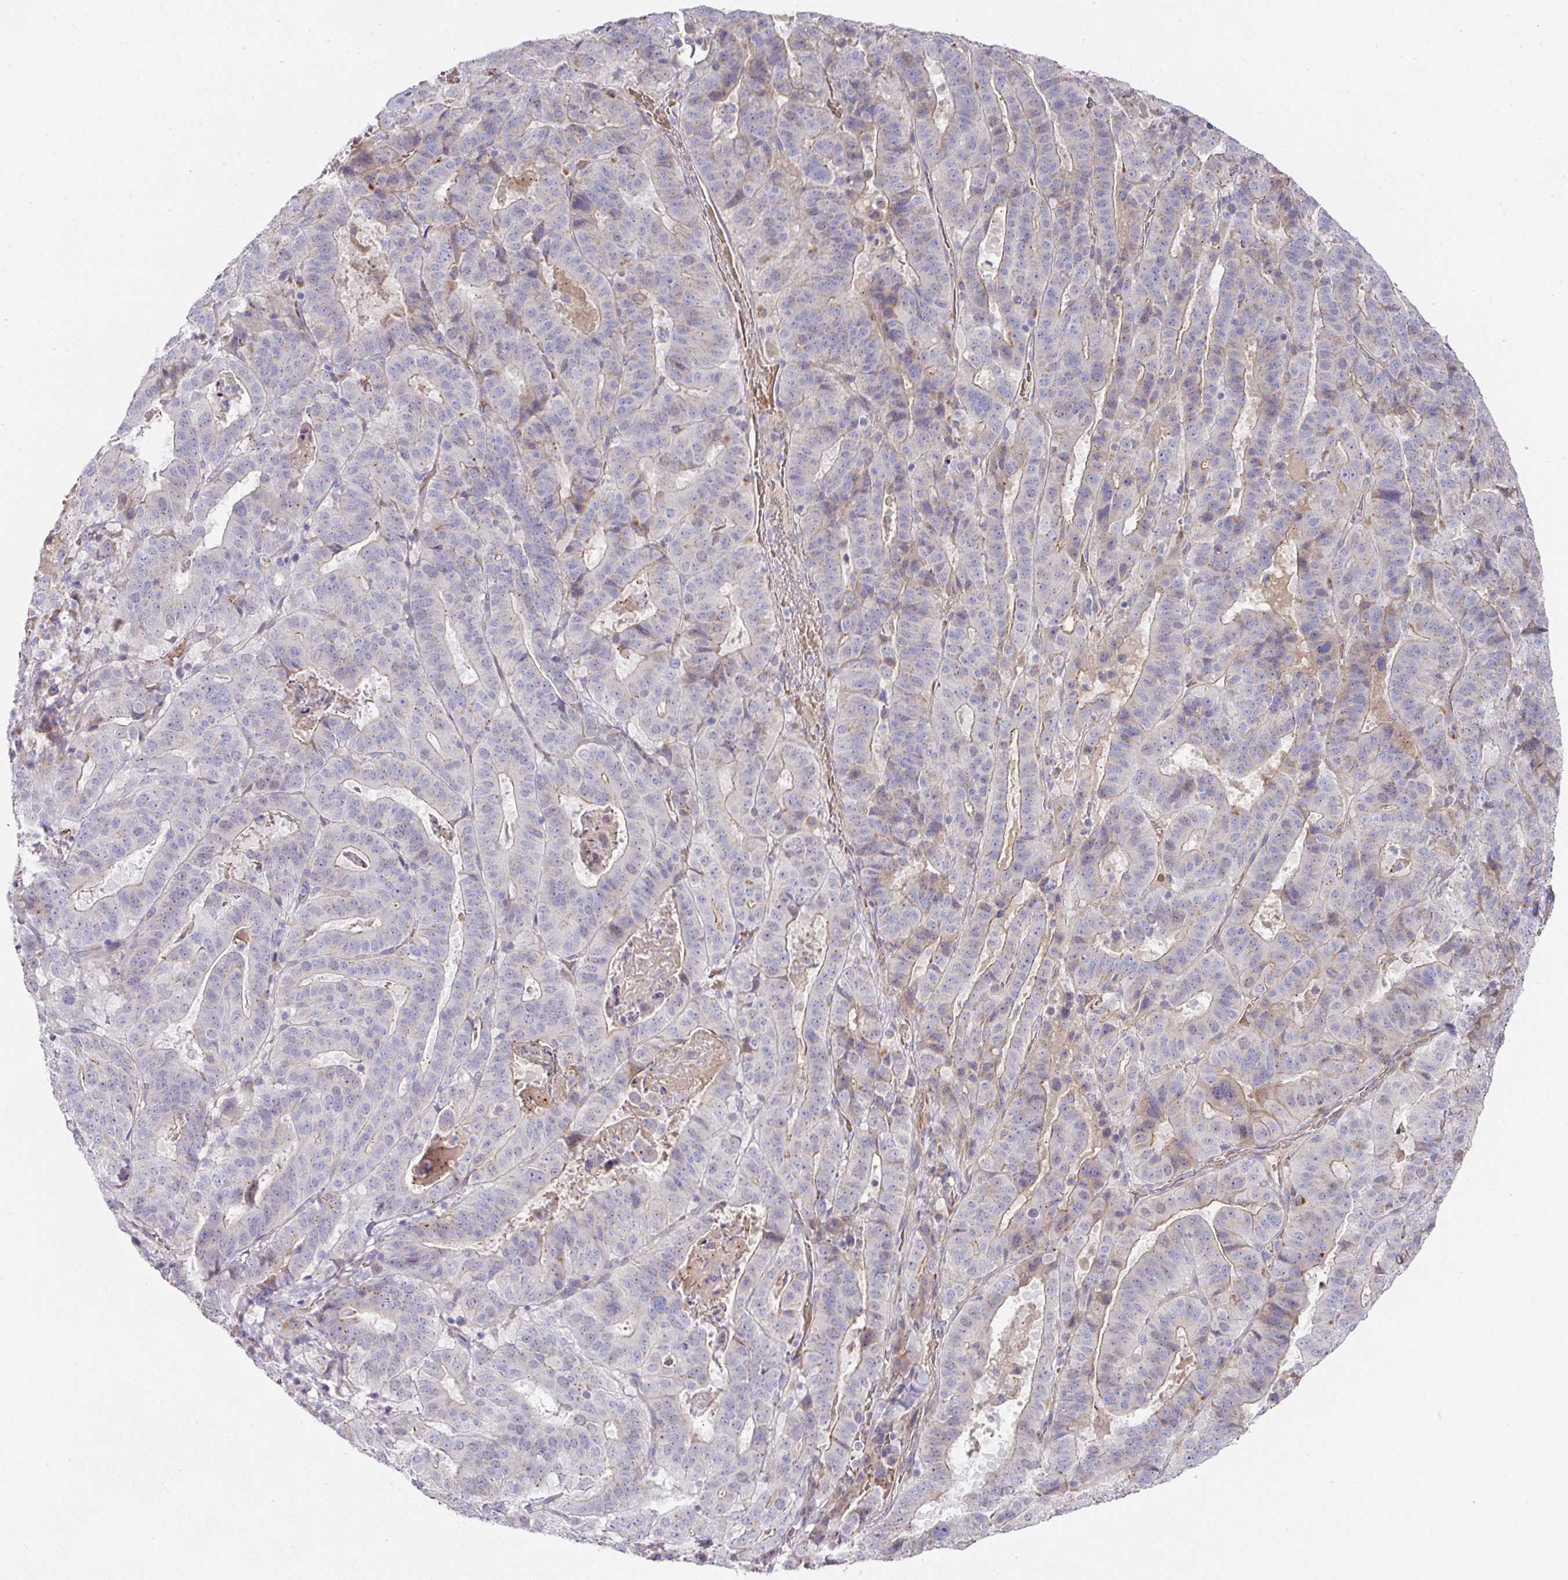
{"staining": {"intensity": "negative", "quantity": "none", "location": "none"}, "tissue": "stomach cancer", "cell_type": "Tumor cells", "image_type": "cancer", "snomed": [{"axis": "morphology", "description": "Adenocarcinoma, NOS"}, {"axis": "topography", "description": "Stomach"}], "caption": "Immunohistochemistry micrograph of neoplastic tissue: stomach adenocarcinoma stained with DAB exhibits no significant protein staining in tumor cells.", "gene": "TARM1", "patient": {"sex": "male", "age": 48}}